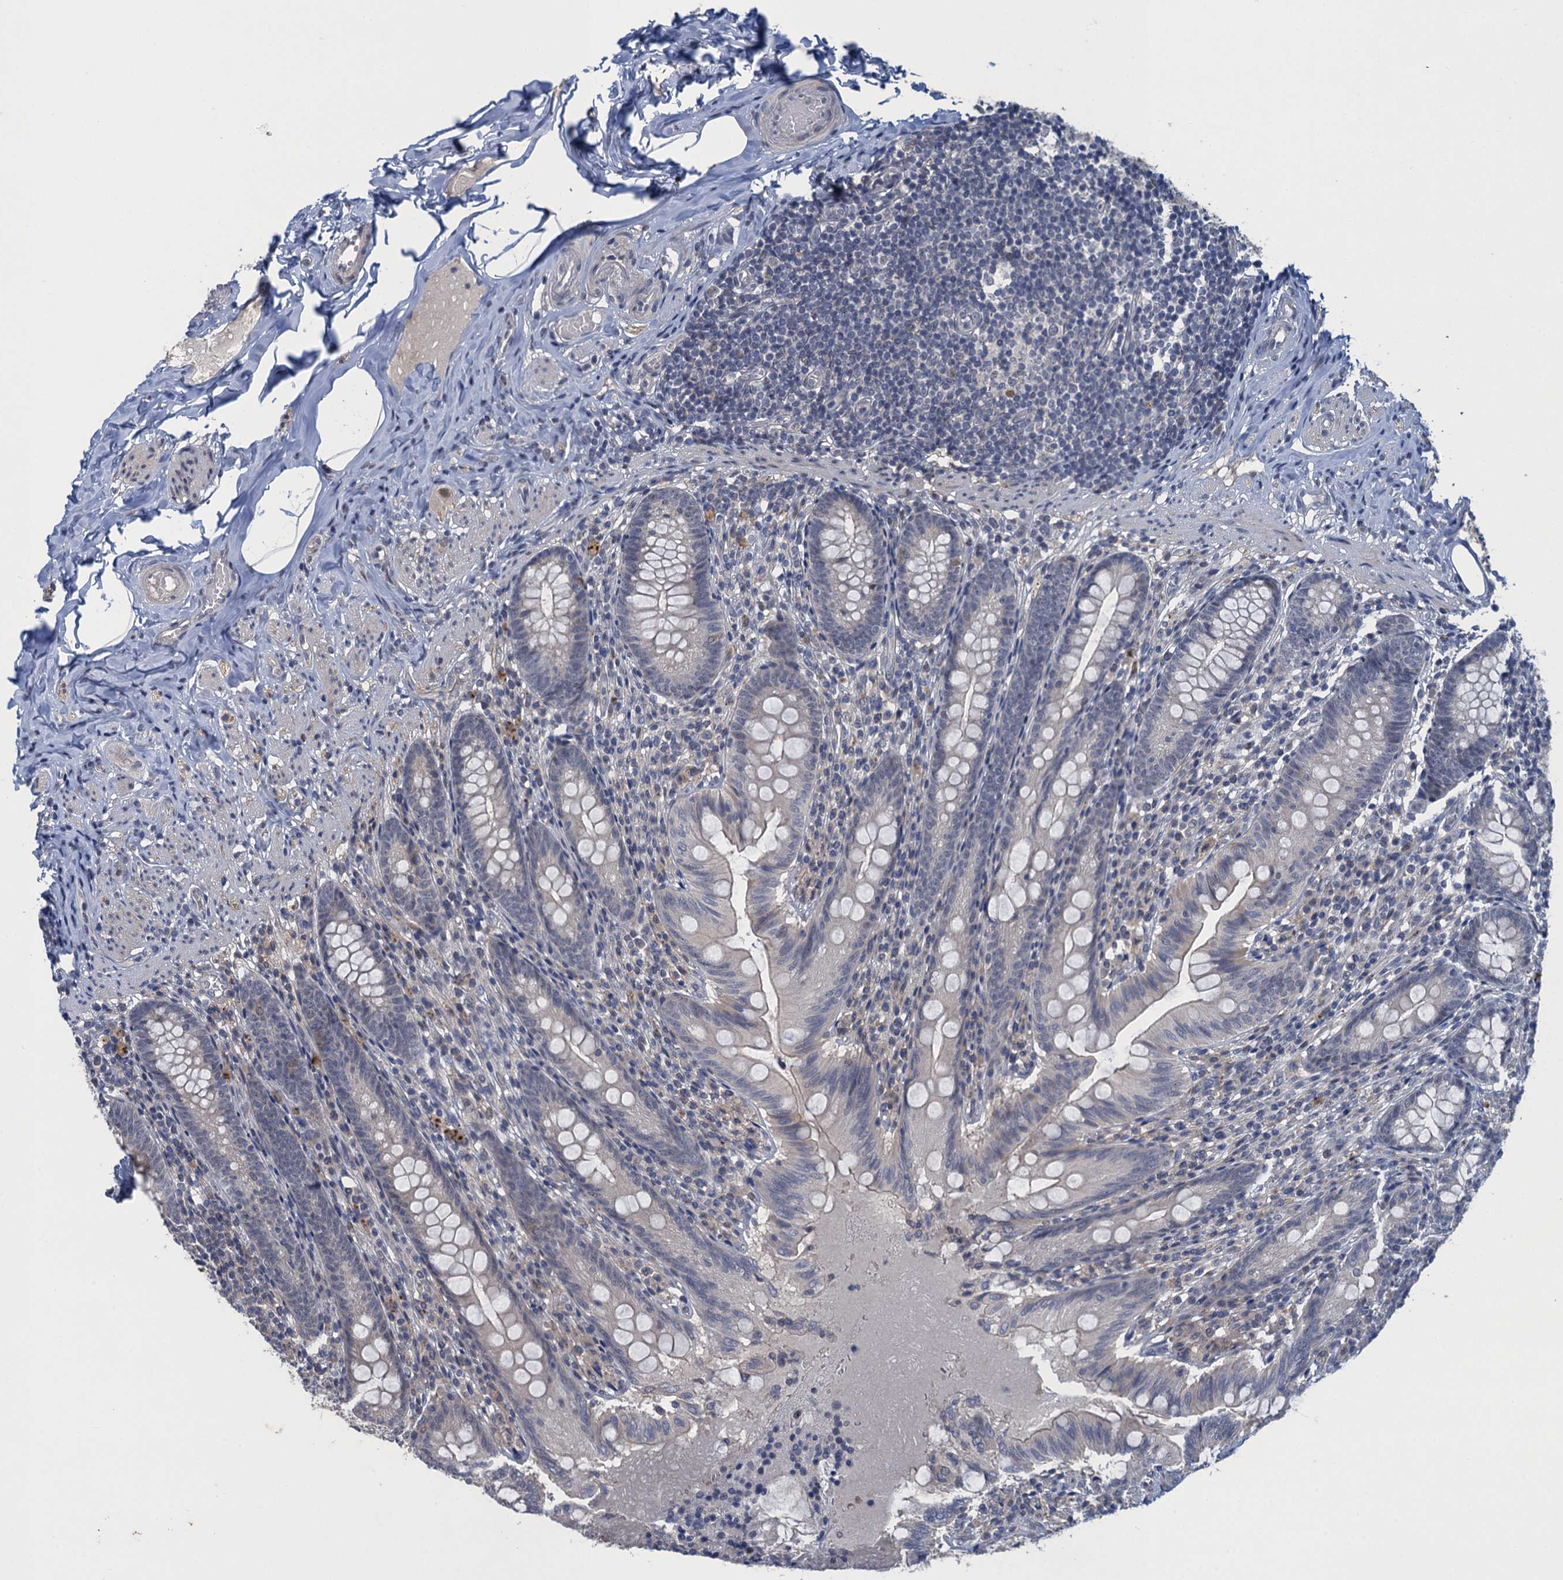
{"staining": {"intensity": "negative", "quantity": "none", "location": "none"}, "tissue": "appendix", "cell_type": "Glandular cells", "image_type": "normal", "snomed": [{"axis": "morphology", "description": "Normal tissue, NOS"}, {"axis": "topography", "description": "Appendix"}], "caption": "This is an immunohistochemistry image of benign appendix. There is no positivity in glandular cells.", "gene": "MRFAP1", "patient": {"sex": "male", "age": 55}}